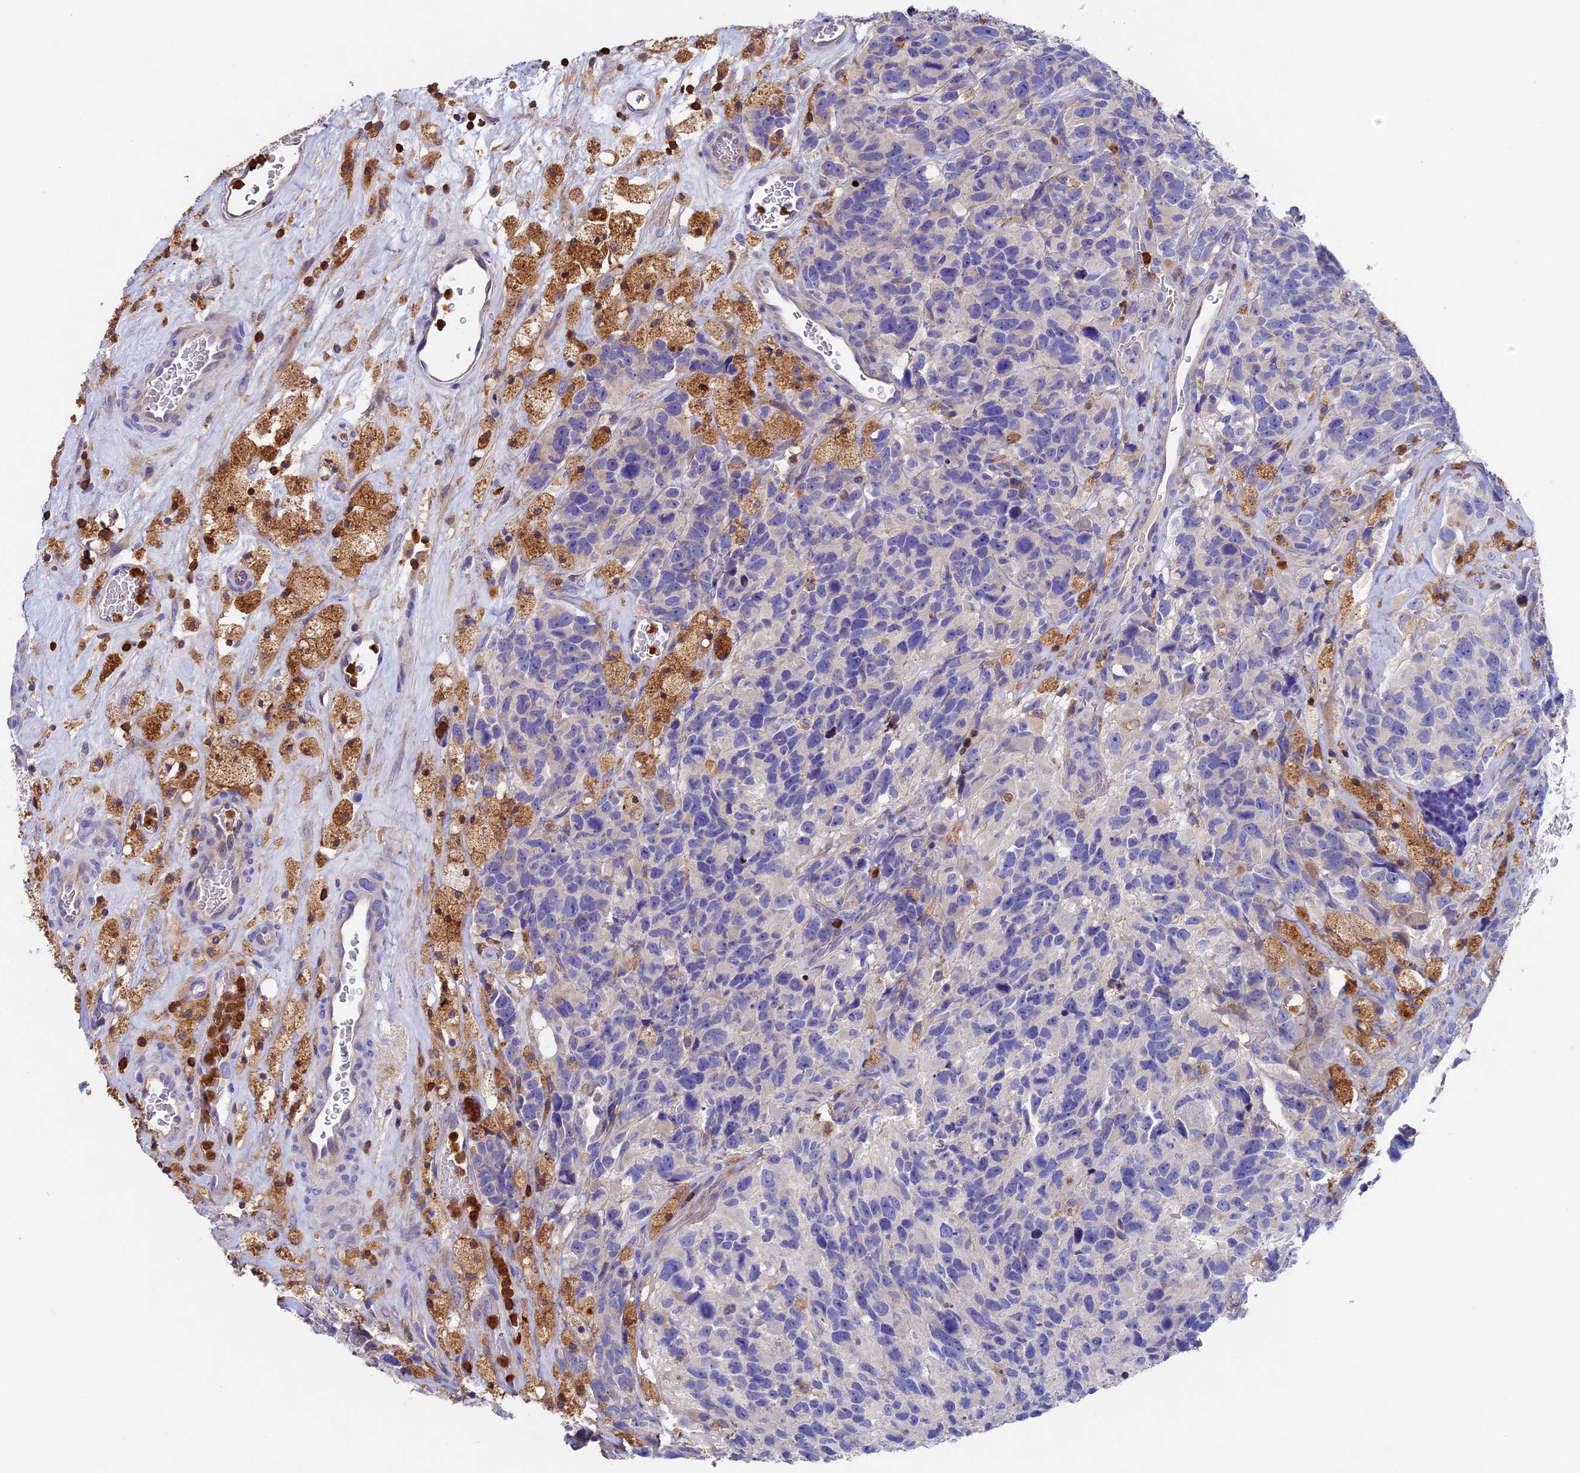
{"staining": {"intensity": "negative", "quantity": "none", "location": "none"}, "tissue": "glioma", "cell_type": "Tumor cells", "image_type": "cancer", "snomed": [{"axis": "morphology", "description": "Glioma, malignant, High grade"}, {"axis": "topography", "description": "Brain"}], "caption": "Immunohistochemical staining of glioma exhibits no significant staining in tumor cells.", "gene": "ADAT1", "patient": {"sex": "male", "age": 76}}